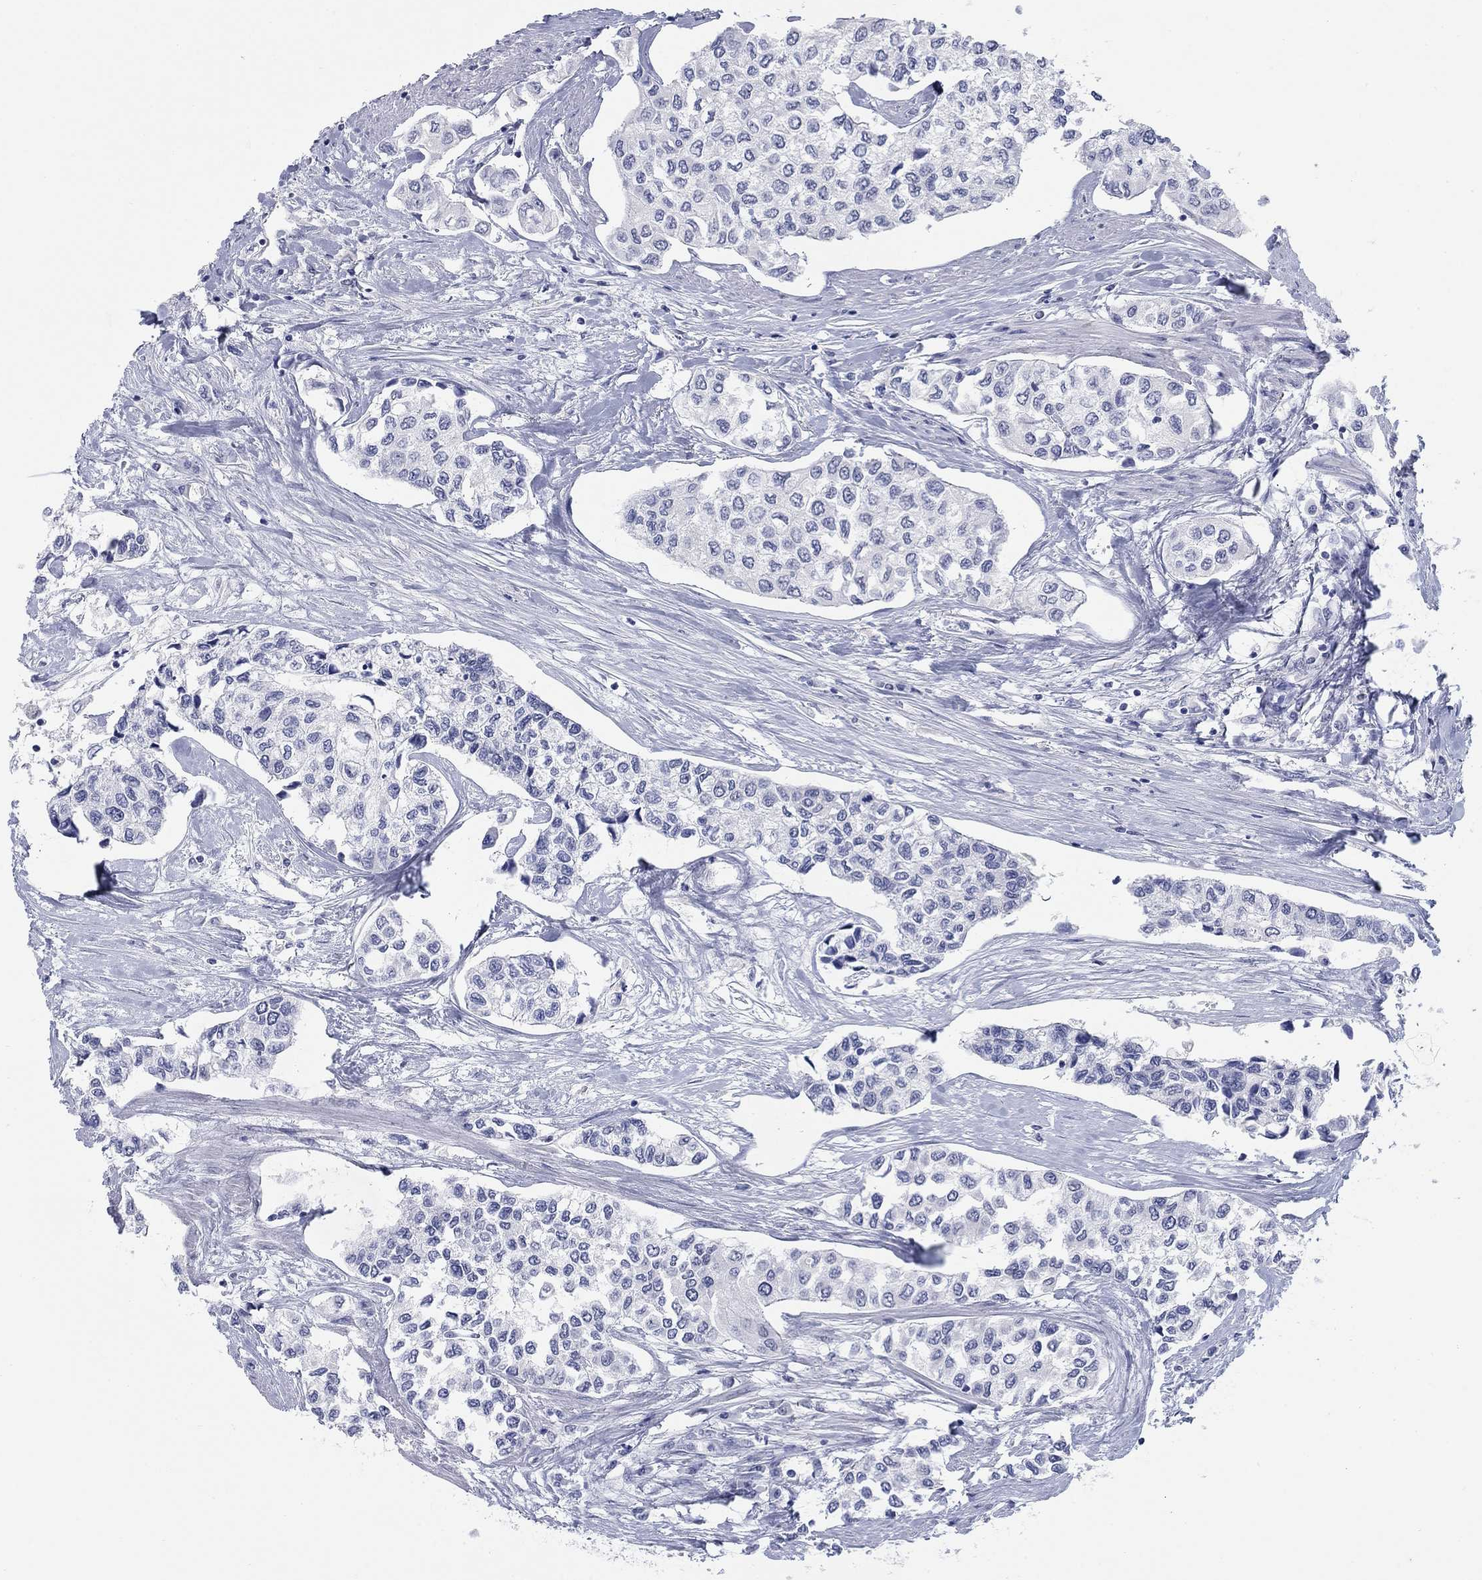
{"staining": {"intensity": "negative", "quantity": "none", "location": "none"}, "tissue": "urothelial cancer", "cell_type": "Tumor cells", "image_type": "cancer", "snomed": [{"axis": "morphology", "description": "Urothelial carcinoma, High grade"}, {"axis": "topography", "description": "Urinary bladder"}], "caption": "Urothelial cancer was stained to show a protein in brown. There is no significant expression in tumor cells. (Brightfield microscopy of DAB IHC at high magnification).", "gene": "ATP6V1G2", "patient": {"sex": "male", "age": 73}}